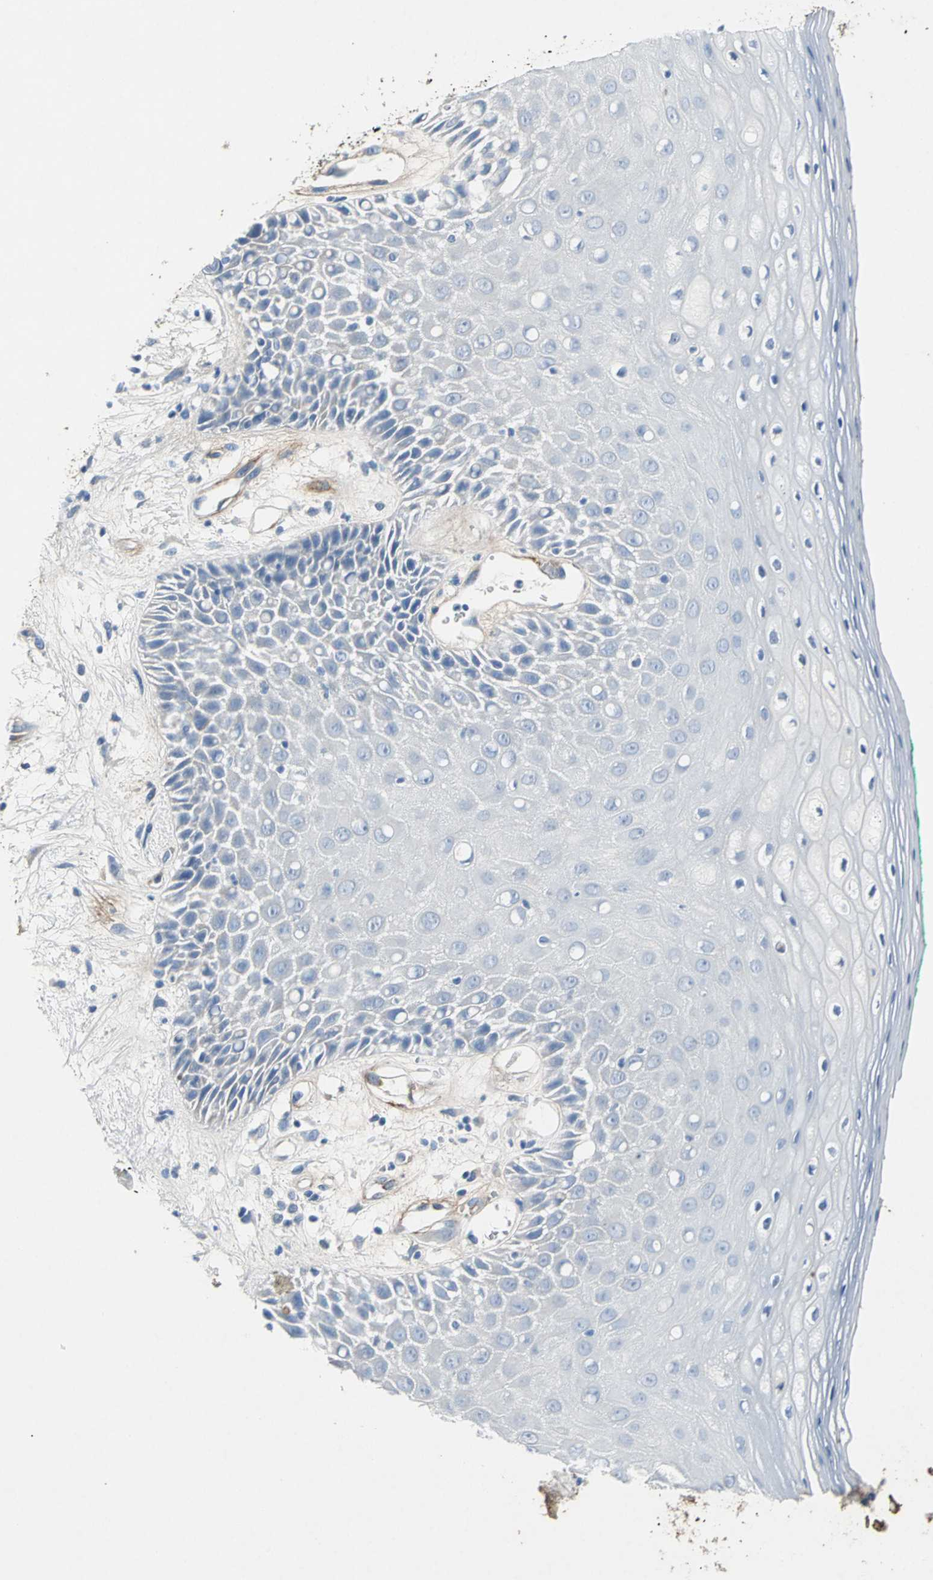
{"staining": {"intensity": "negative", "quantity": "none", "location": "none"}, "tissue": "oral mucosa", "cell_type": "Squamous epithelial cells", "image_type": "normal", "snomed": [{"axis": "morphology", "description": "Normal tissue, NOS"}, {"axis": "morphology", "description": "Squamous cell carcinoma, NOS"}, {"axis": "topography", "description": "Skeletal muscle"}, {"axis": "topography", "description": "Oral tissue"}, {"axis": "topography", "description": "Head-Neck"}], "caption": "IHC image of unremarkable human oral mucosa stained for a protein (brown), which demonstrates no expression in squamous epithelial cells. Nuclei are stained in blue.", "gene": "EFNB3", "patient": {"sex": "female", "age": 84}}